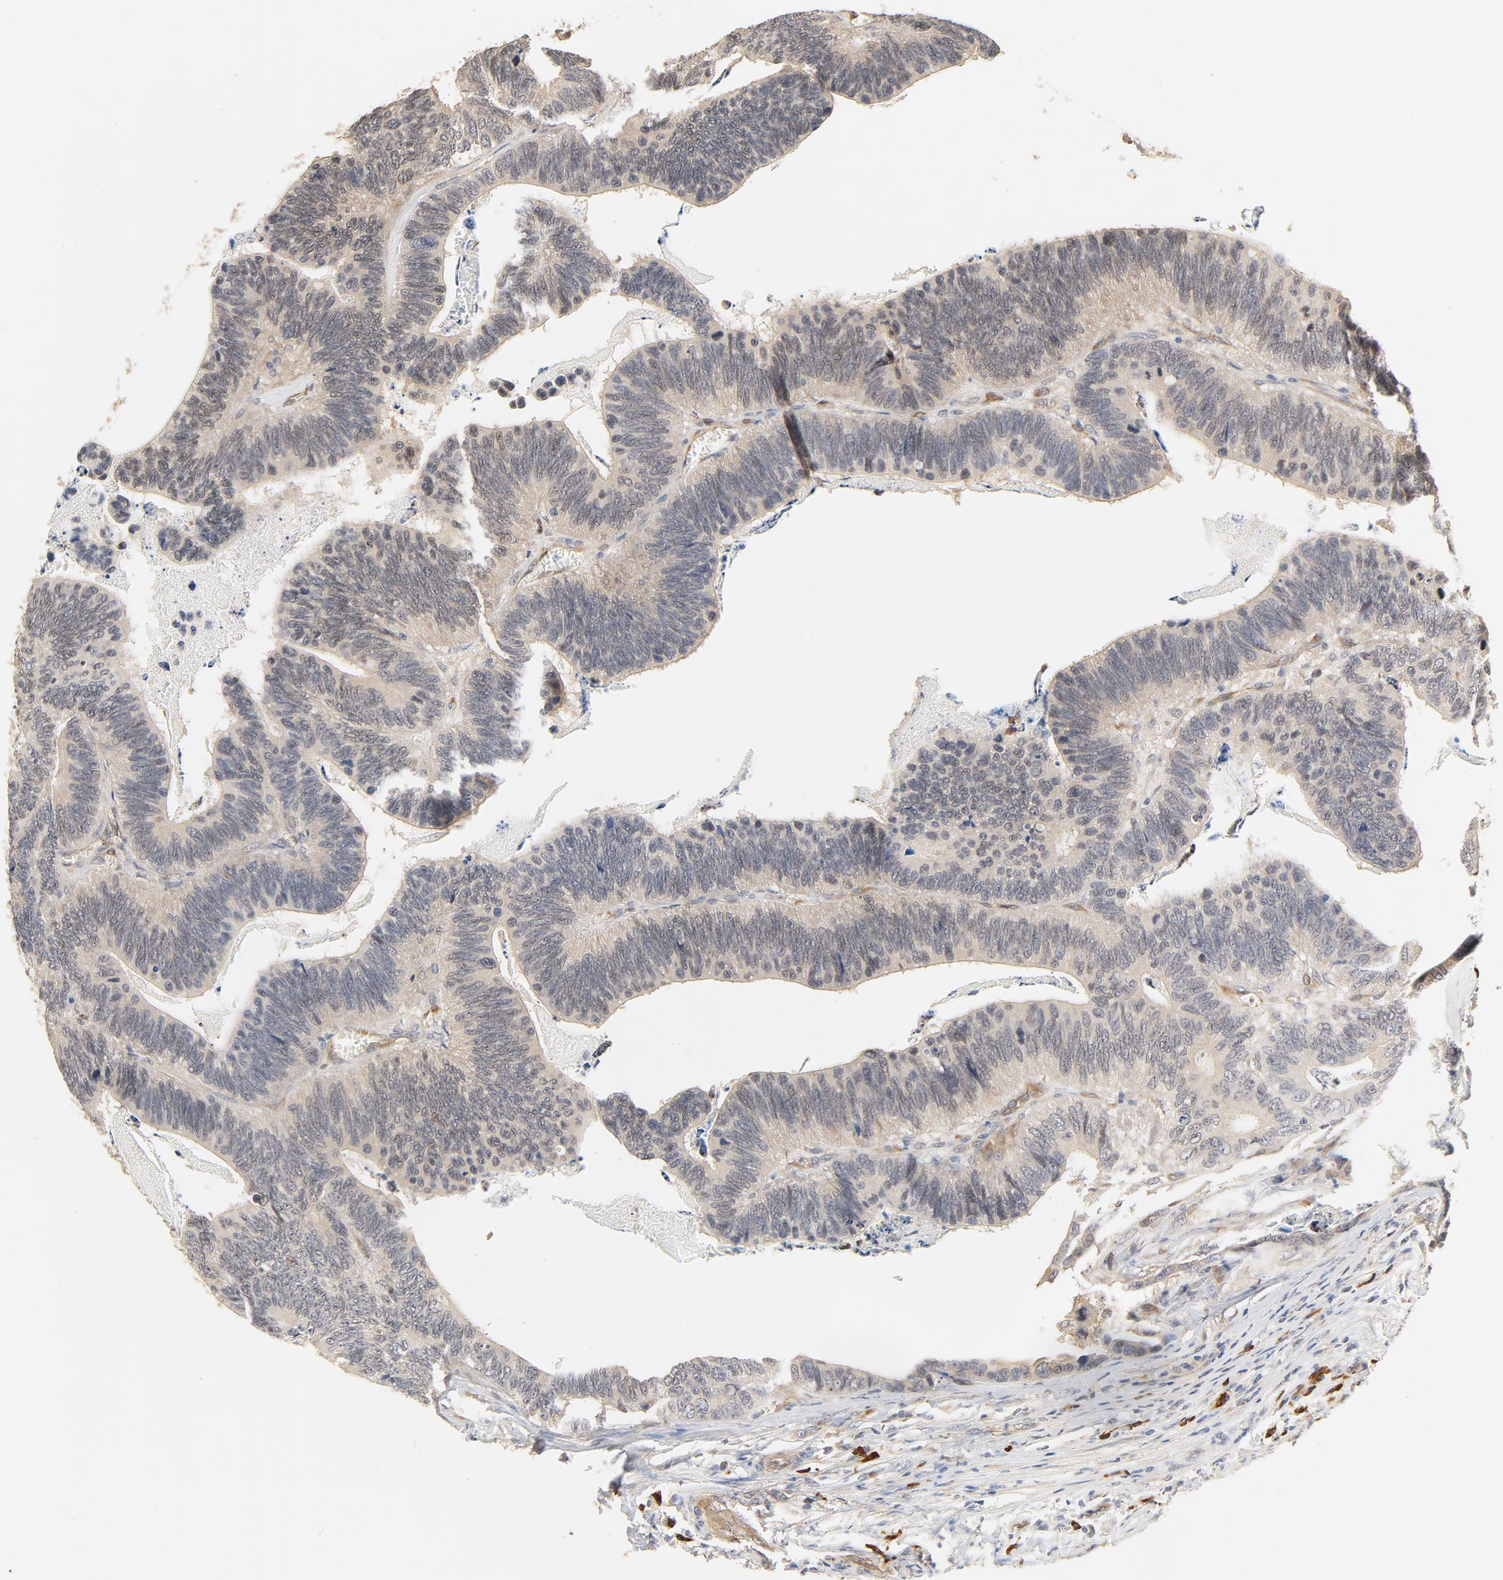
{"staining": {"intensity": "weak", "quantity": ">75%", "location": "cytoplasmic/membranous"}, "tissue": "colorectal cancer", "cell_type": "Tumor cells", "image_type": "cancer", "snomed": [{"axis": "morphology", "description": "Adenocarcinoma, NOS"}, {"axis": "topography", "description": "Colon"}], "caption": "Immunohistochemical staining of colorectal cancer reveals weak cytoplasmic/membranous protein staining in approximately >75% of tumor cells.", "gene": "UBE2J1", "patient": {"sex": "male", "age": 72}}